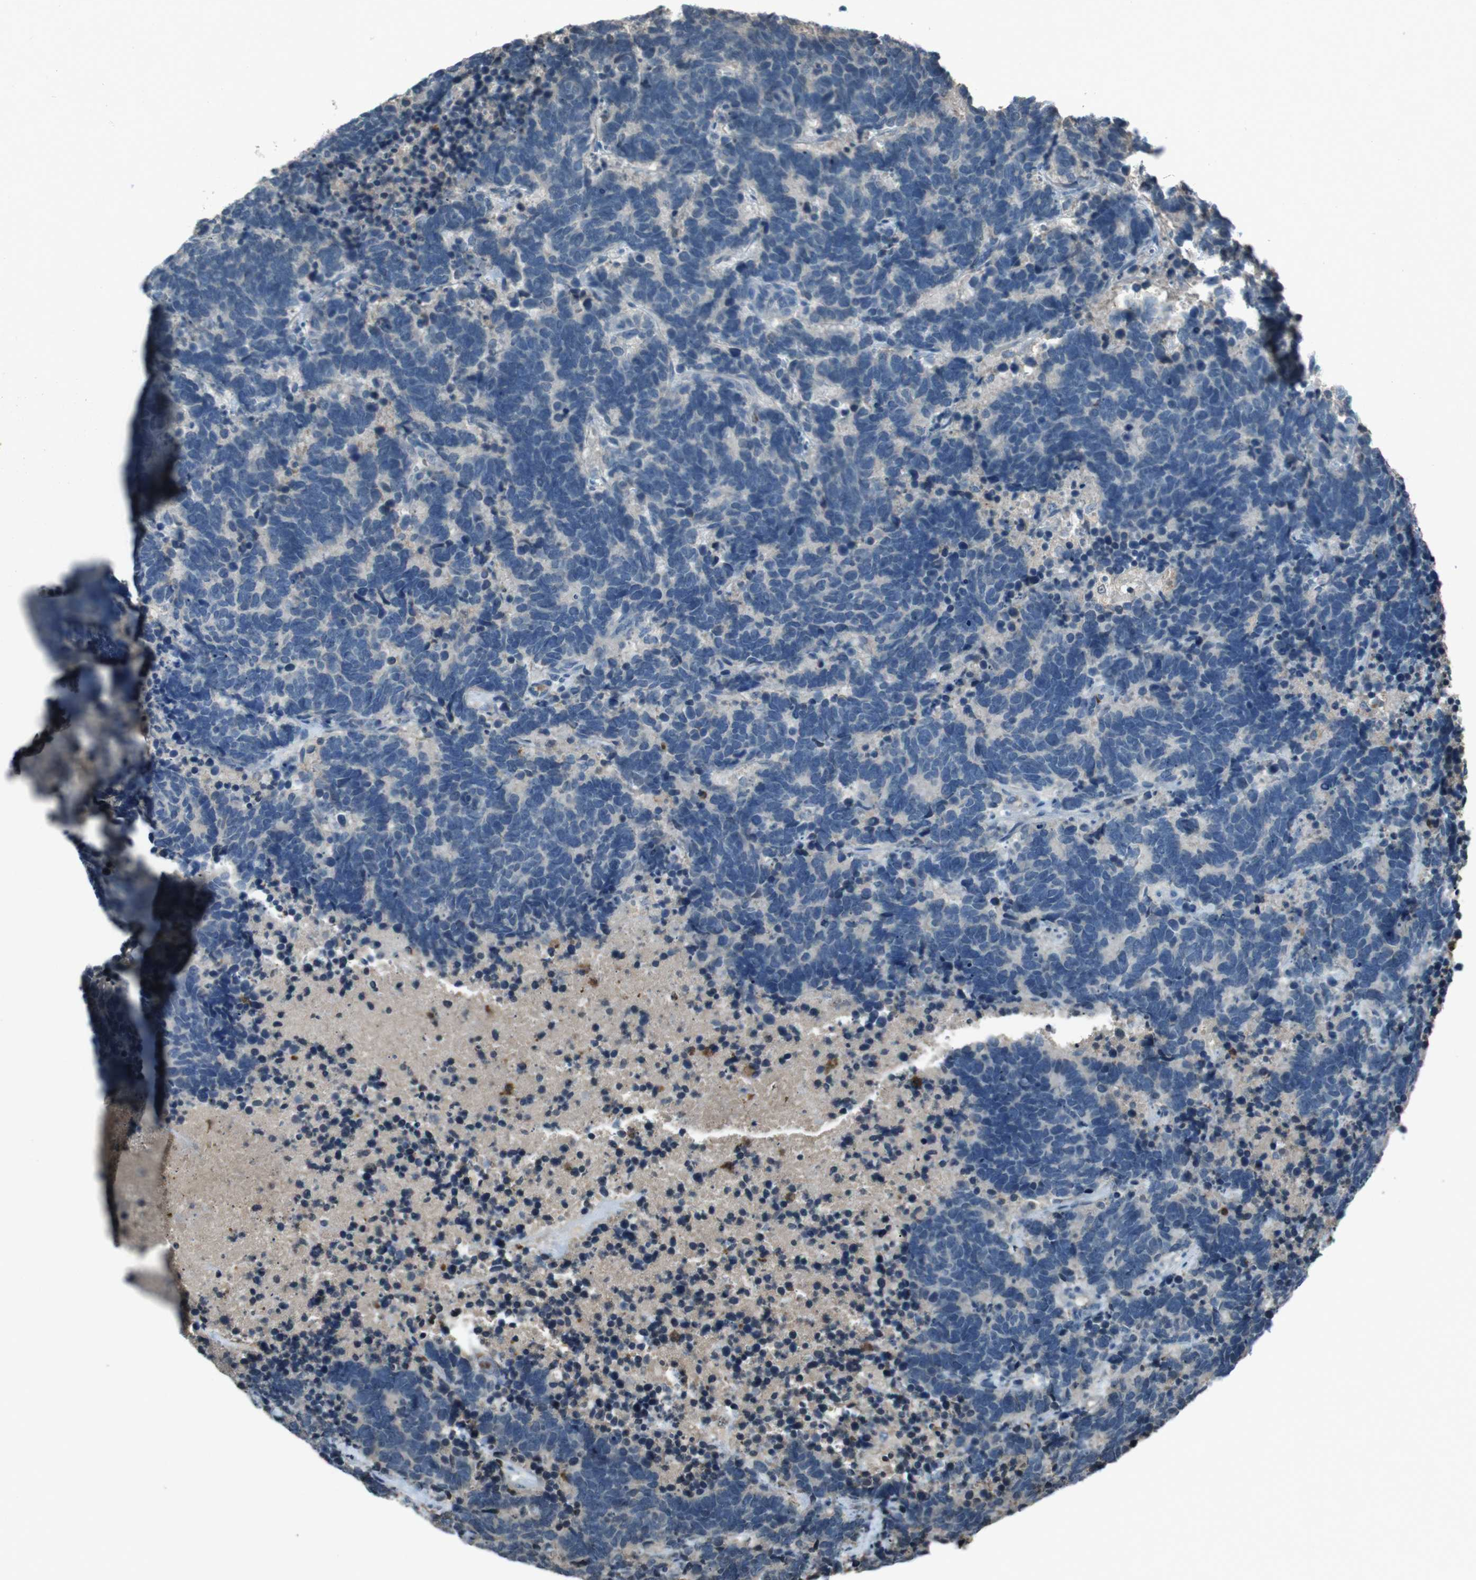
{"staining": {"intensity": "negative", "quantity": "none", "location": "none"}, "tissue": "carcinoid", "cell_type": "Tumor cells", "image_type": "cancer", "snomed": [{"axis": "morphology", "description": "Carcinoma, NOS"}, {"axis": "morphology", "description": "Carcinoid, malignant, NOS"}, {"axis": "topography", "description": "Urinary bladder"}], "caption": "Carcinoid stained for a protein using immunohistochemistry (IHC) demonstrates no expression tumor cells.", "gene": "UGT1A6", "patient": {"sex": "male", "age": 57}}